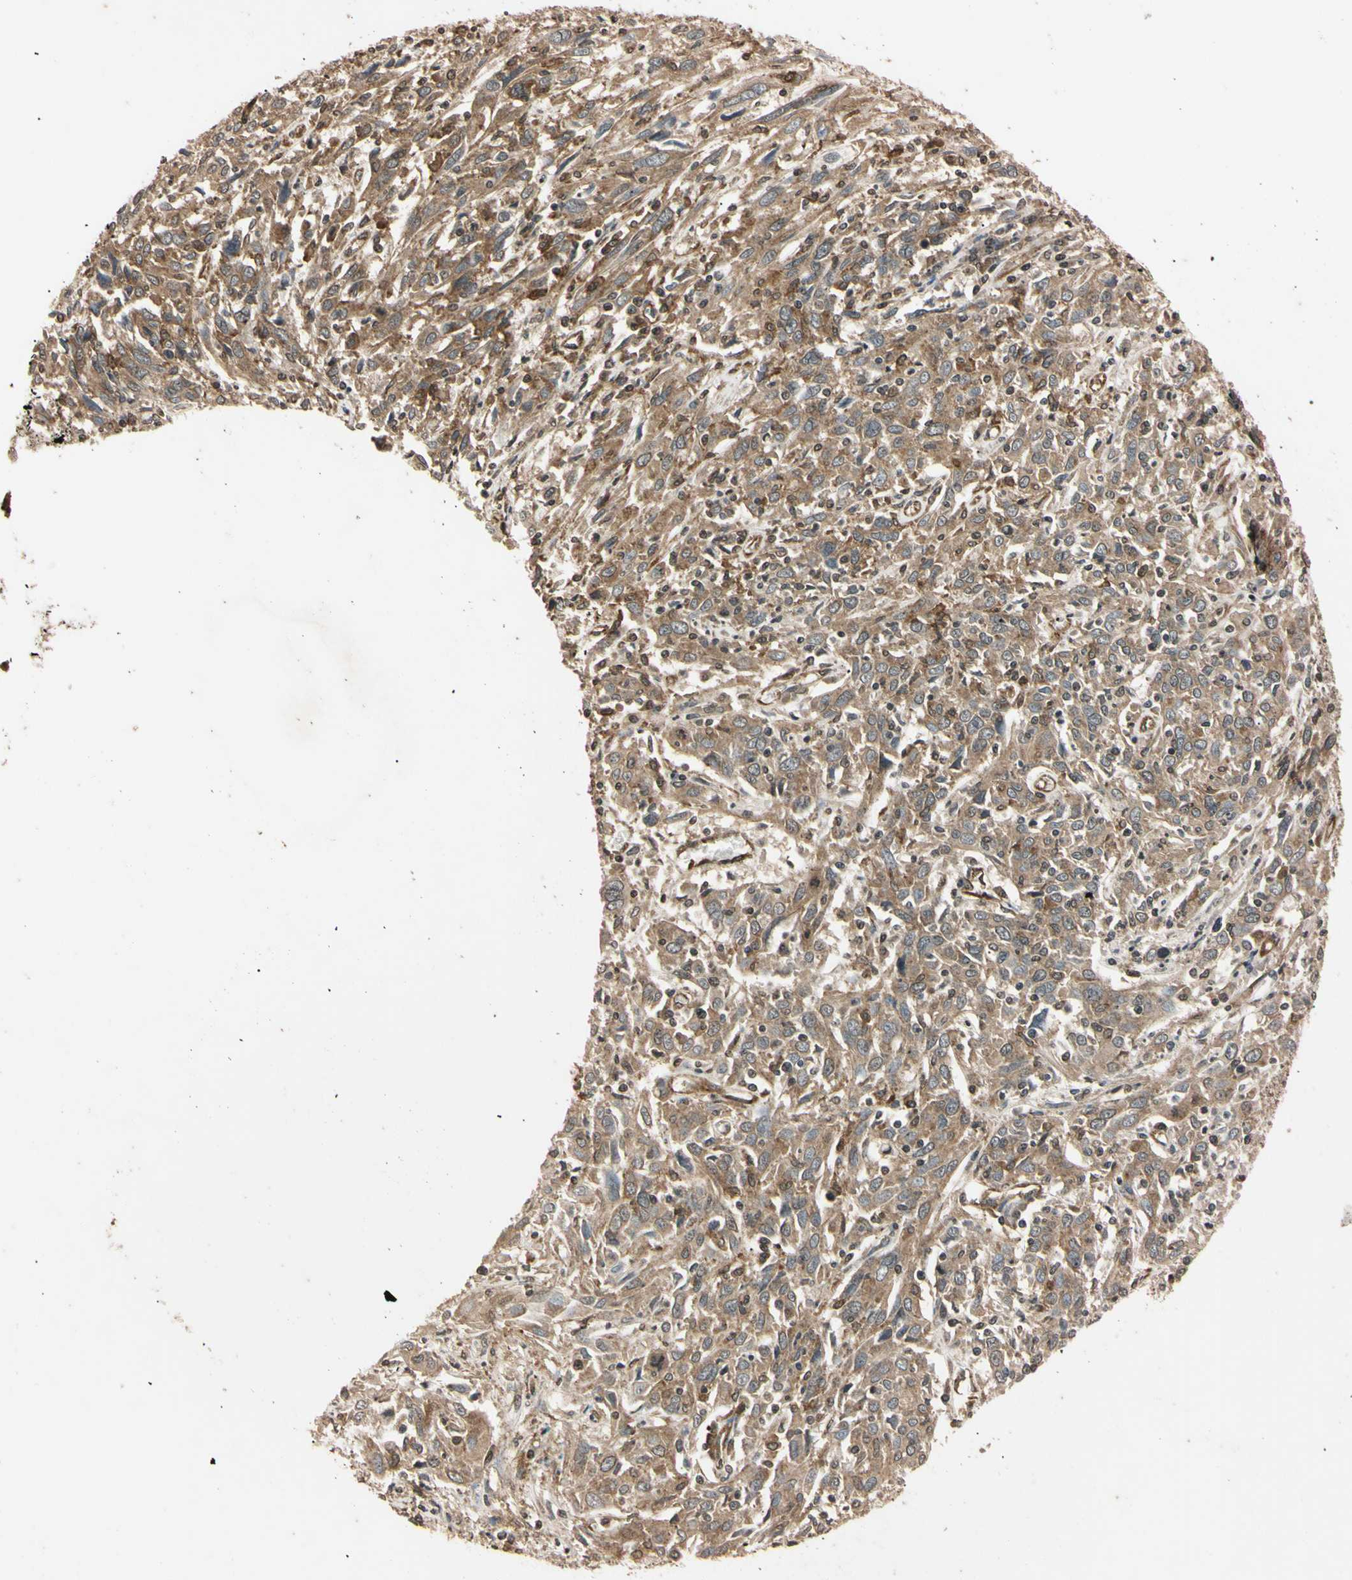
{"staining": {"intensity": "moderate", "quantity": ">75%", "location": "cytoplasmic/membranous"}, "tissue": "cervical cancer", "cell_type": "Tumor cells", "image_type": "cancer", "snomed": [{"axis": "morphology", "description": "Squamous cell carcinoma, NOS"}, {"axis": "topography", "description": "Cervix"}], "caption": "Immunohistochemical staining of human cervical squamous cell carcinoma exhibits moderate cytoplasmic/membranous protein positivity in about >75% of tumor cells. The protein is stained brown, and the nuclei are stained in blue (DAB (3,3'-diaminobenzidine) IHC with brightfield microscopy, high magnification).", "gene": "EPN1", "patient": {"sex": "female", "age": 46}}